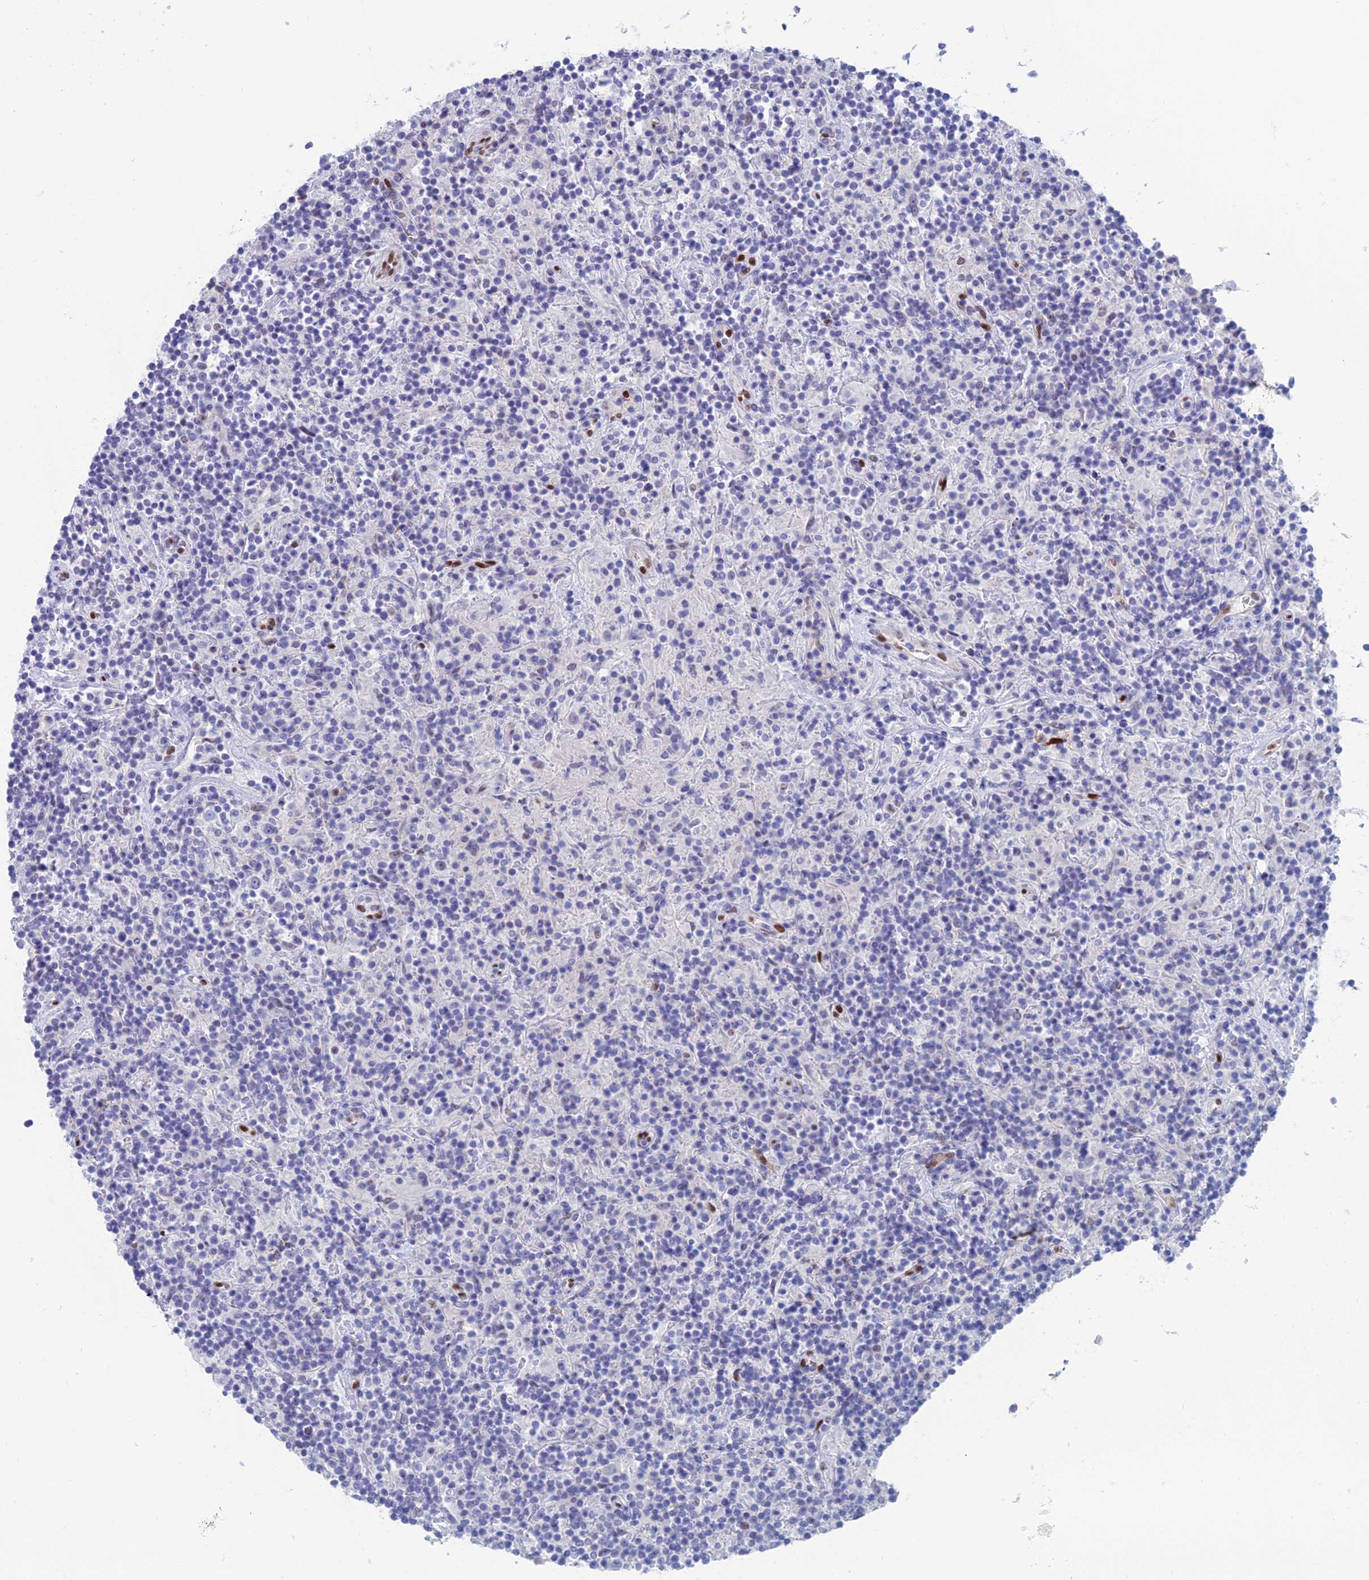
{"staining": {"intensity": "negative", "quantity": "none", "location": "none"}, "tissue": "lymphoma", "cell_type": "Tumor cells", "image_type": "cancer", "snomed": [{"axis": "morphology", "description": "Hodgkin's disease, NOS"}, {"axis": "topography", "description": "Lymph node"}], "caption": "This is an immunohistochemistry (IHC) micrograph of lymphoma. There is no positivity in tumor cells.", "gene": "NOL4L", "patient": {"sex": "male", "age": 70}}